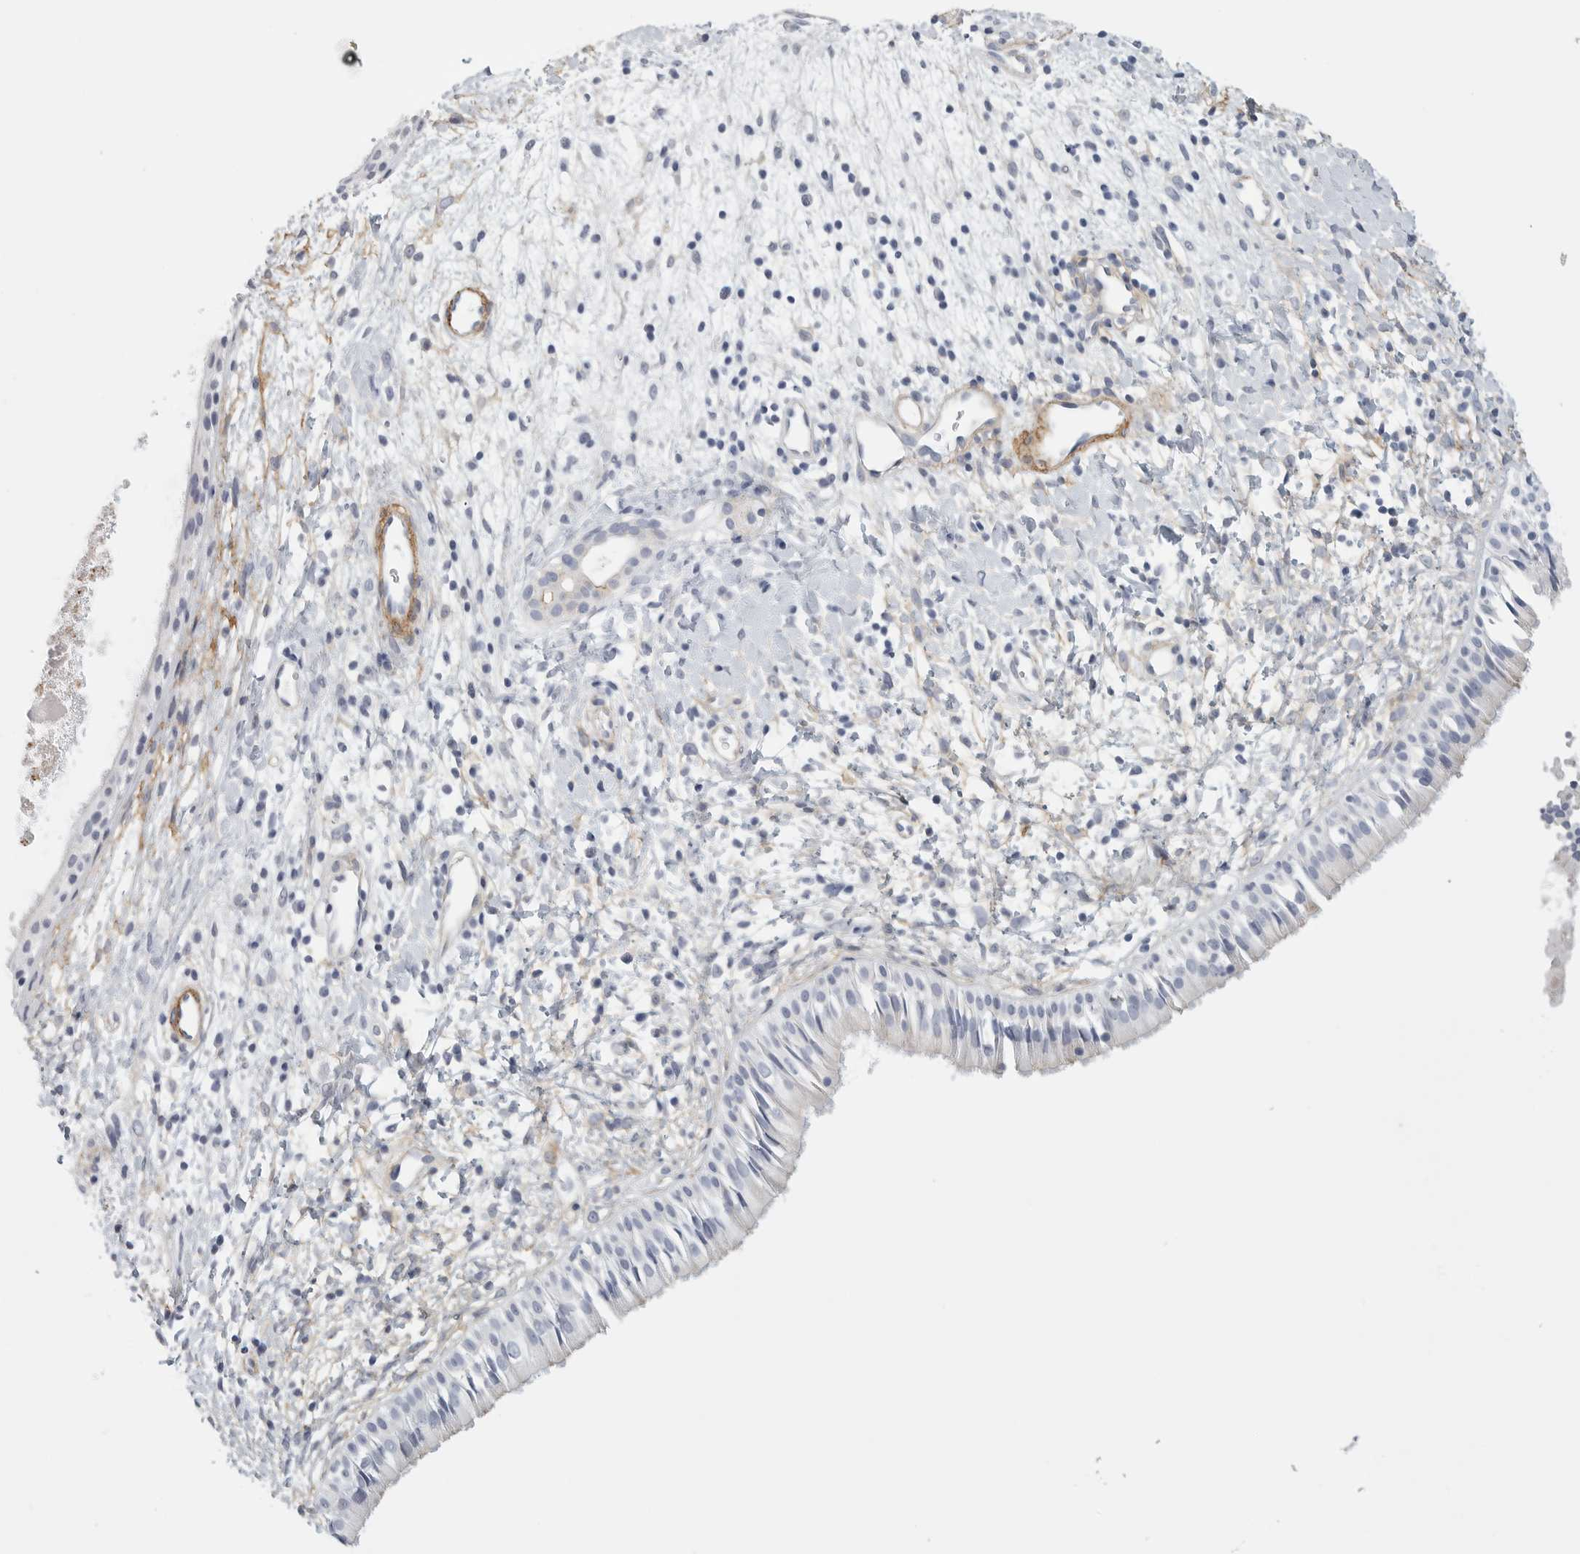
{"staining": {"intensity": "negative", "quantity": "none", "location": "none"}, "tissue": "nasopharynx", "cell_type": "Respiratory epithelial cells", "image_type": "normal", "snomed": [{"axis": "morphology", "description": "Normal tissue, NOS"}, {"axis": "topography", "description": "Nasopharynx"}], "caption": "DAB (3,3'-diaminobenzidine) immunohistochemical staining of normal nasopharynx displays no significant positivity in respiratory epithelial cells.", "gene": "TNR", "patient": {"sex": "male", "age": 22}}